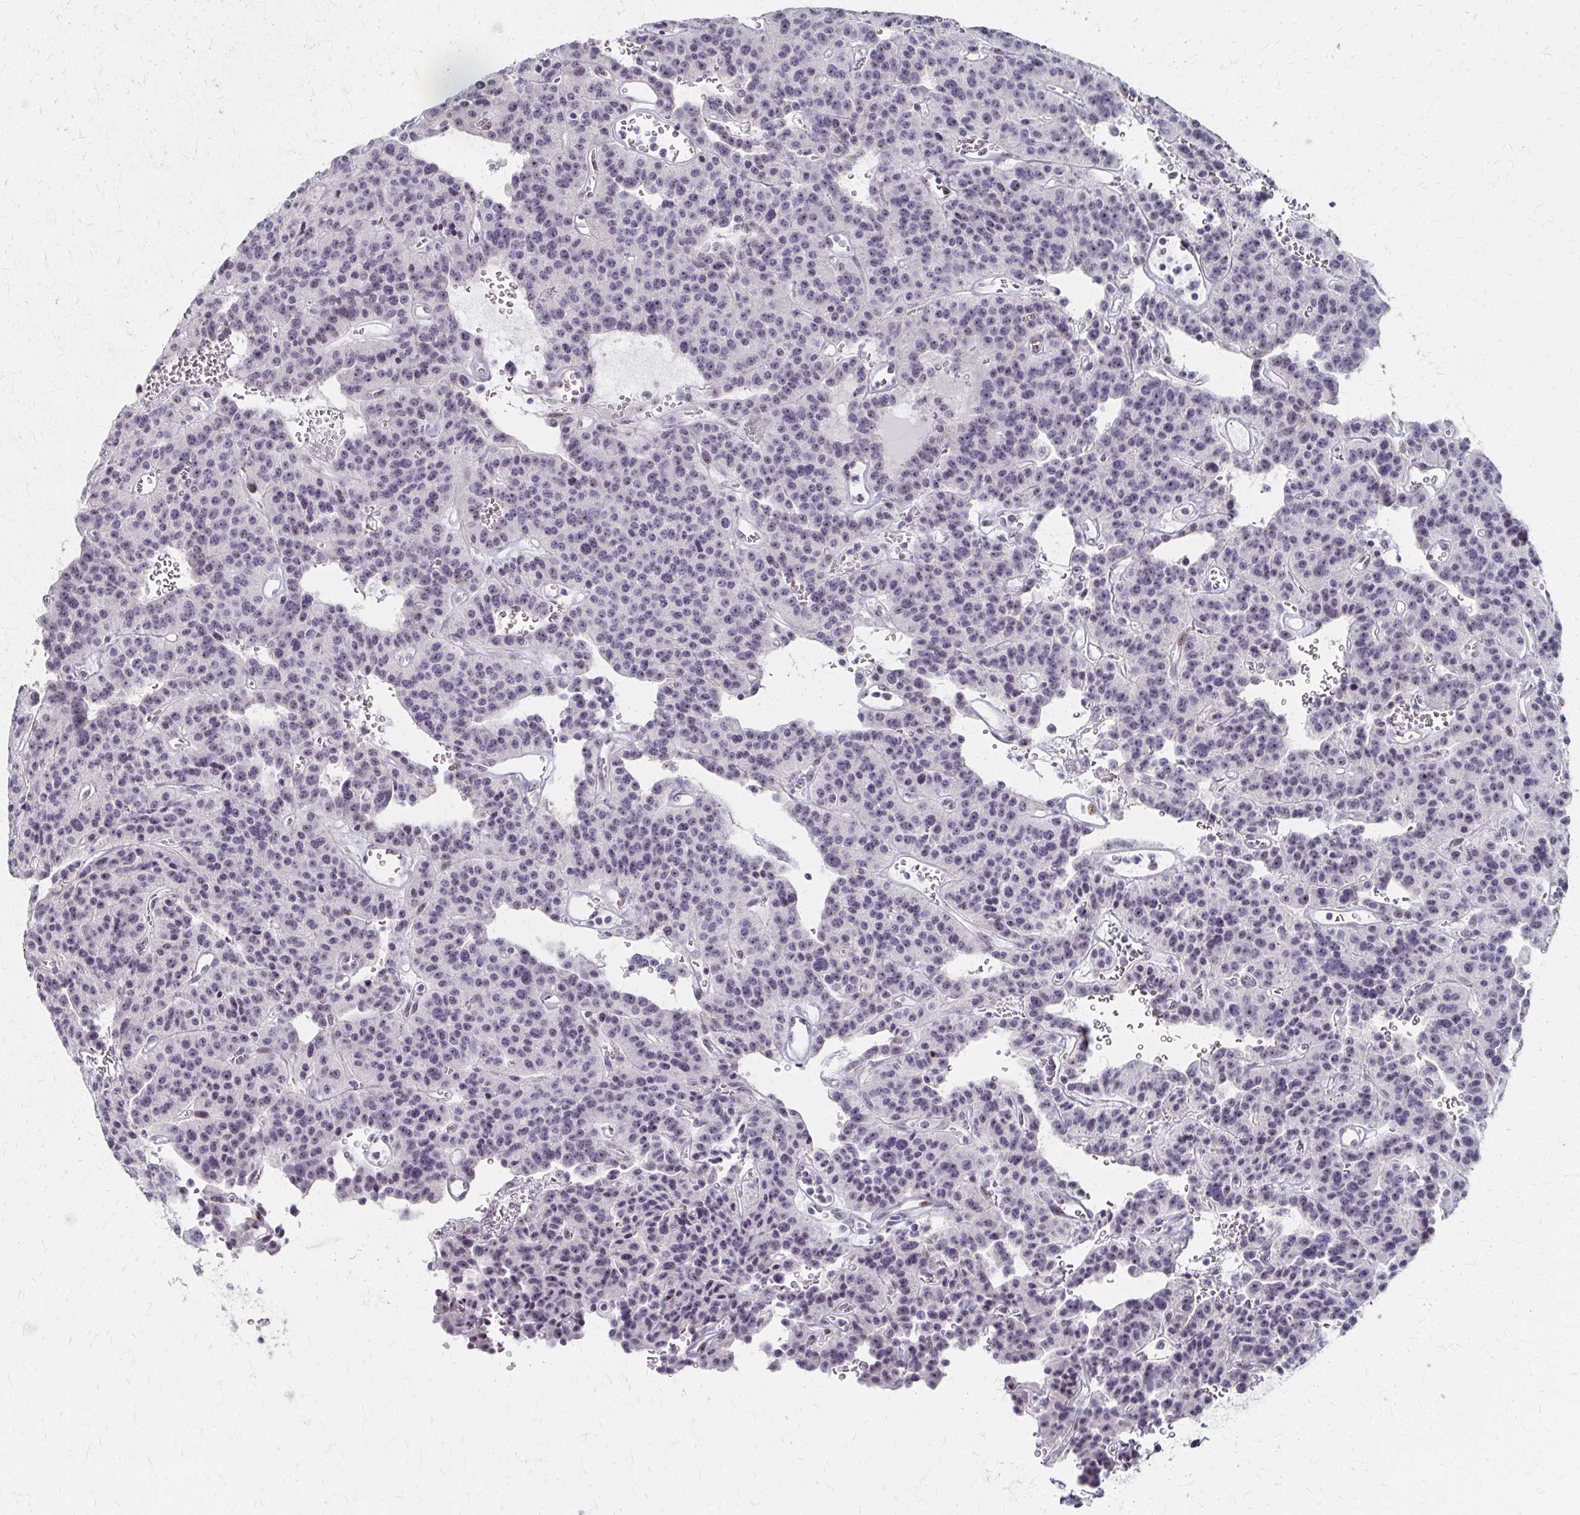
{"staining": {"intensity": "negative", "quantity": "none", "location": "none"}, "tissue": "carcinoid", "cell_type": "Tumor cells", "image_type": "cancer", "snomed": [{"axis": "morphology", "description": "Carcinoid, malignant, NOS"}, {"axis": "topography", "description": "Lung"}], "caption": "IHC of carcinoid displays no staining in tumor cells.", "gene": "PES1", "patient": {"sex": "female", "age": 71}}